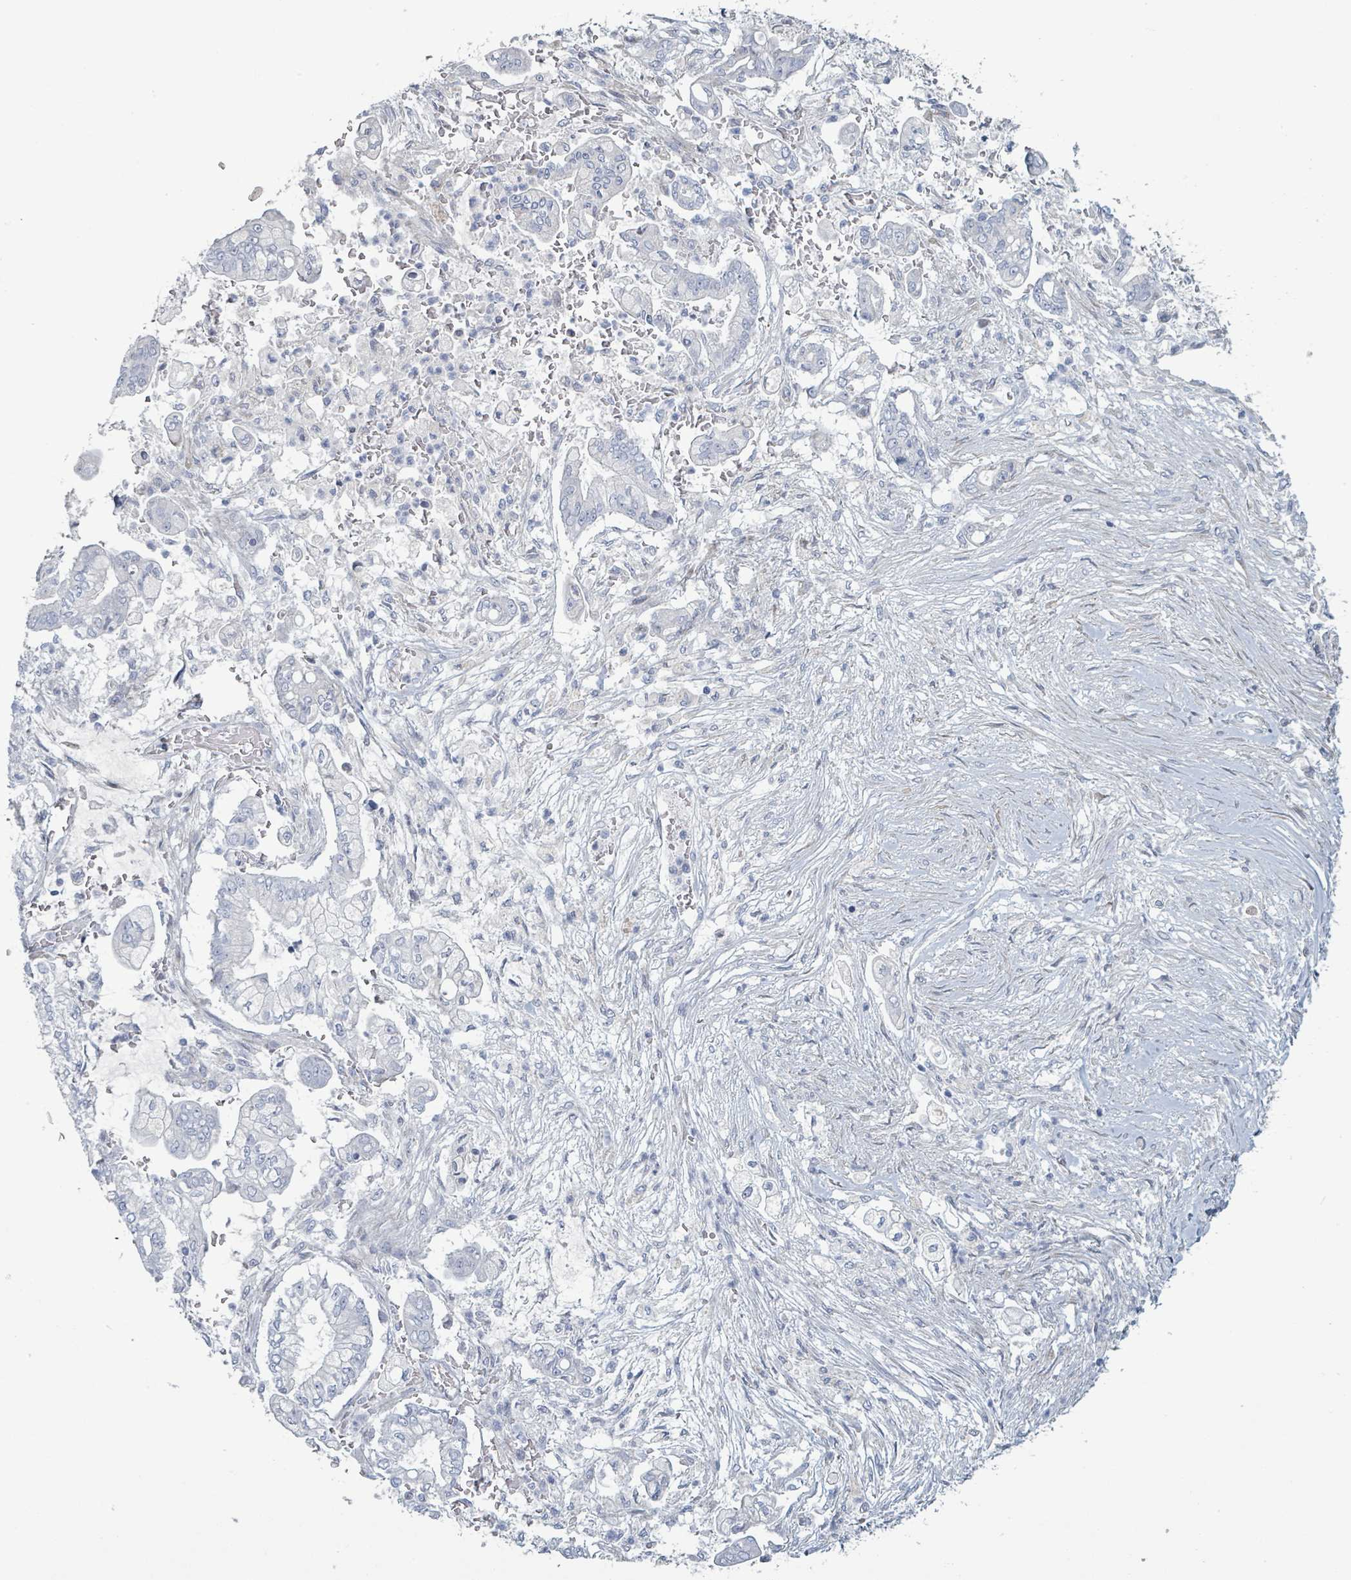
{"staining": {"intensity": "negative", "quantity": "none", "location": "none"}, "tissue": "pancreatic cancer", "cell_type": "Tumor cells", "image_type": "cancer", "snomed": [{"axis": "morphology", "description": "Adenocarcinoma, NOS"}, {"axis": "topography", "description": "Pancreas"}], "caption": "Tumor cells show no significant protein staining in pancreatic cancer (adenocarcinoma). The staining is performed using DAB brown chromogen with nuclei counter-stained in using hematoxylin.", "gene": "RAB33B", "patient": {"sex": "female", "age": 69}}